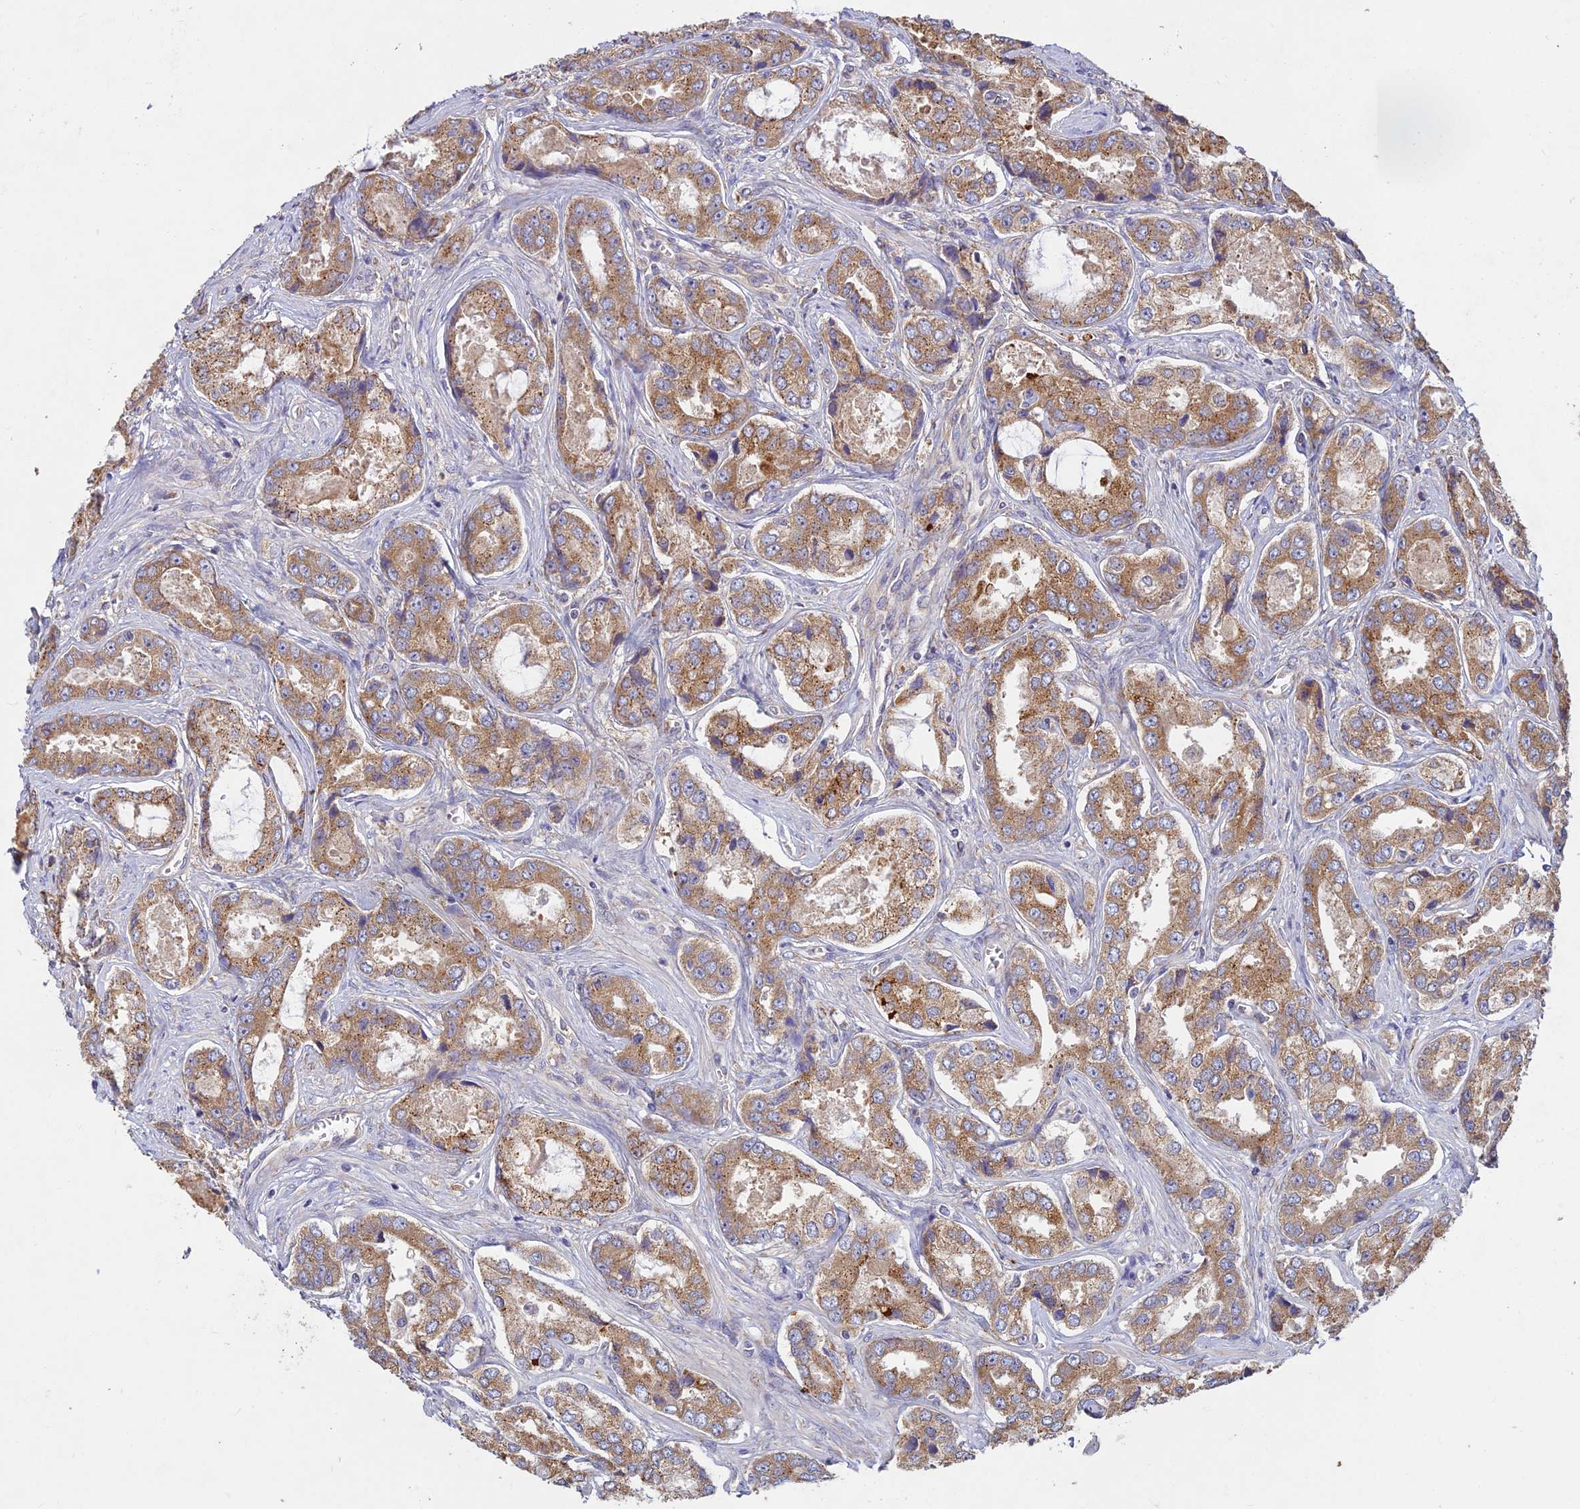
{"staining": {"intensity": "moderate", "quantity": ">75%", "location": "cytoplasmic/membranous"}, "tissue": "prostate cancer", "cell_type": "Tumor cells", "image_type": "cancer", "snomed": [{"axis": "morphology", "description": "Adenocarcinoma, Low grade"}, {"axis": "topography", "description": "Prostate"}], "caption": "Brown immunohistochemical staining in prostate cancer (low-grade adenocarcinoma) exhibits moderate cytoplasmic/membranous expression in approximately >75% of tumor cells.", "gene": "NXNL2", "patient": {"sex": "male", "age": 68}}